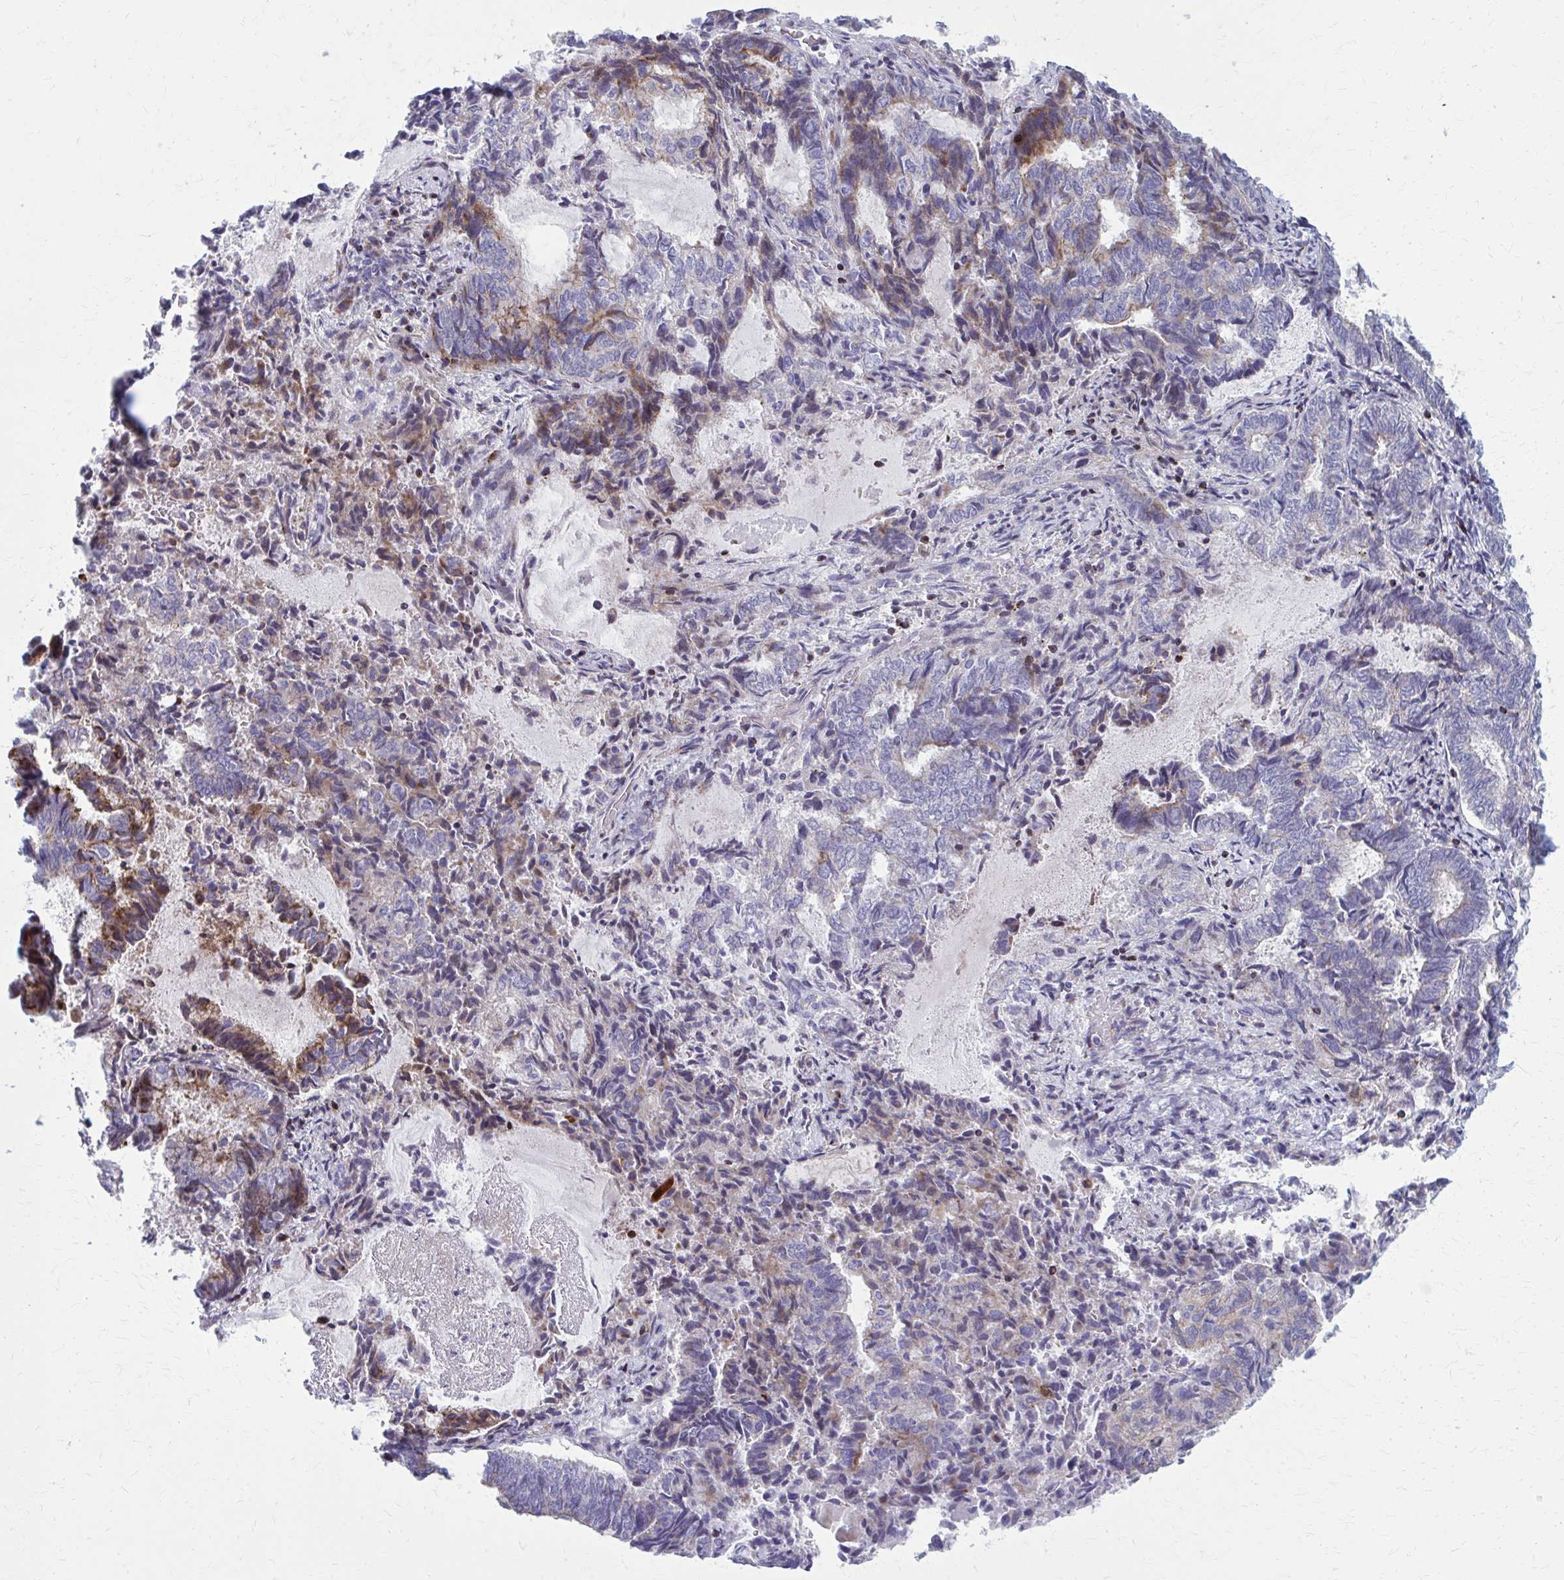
{"staining": {"intensity": "moderate", "quantity": "<25%", "location": "cytoplasmic/membranous"}, "tissue": "endometrial cancer", "cell_type": "Tumor cells", "image_type": "cancer", "snomed": [{"axis": "morphology", "description": "Adenocarcinoma, NOS"}, {"axis": "topography", "description": "Endometrium"}], "caption": "A high-resolution micrograph shows immunohistochemistry staining of endometrial adenocarcinoma, which exhibits moderate cytoplasmic/membranous staining in about <25% of tumor cells. The staining was performed using DAB to visualize the protein expression in brown, while the nuclei were stained in blue with hematoxylin (Magnification: 20x).", "gene": "PEDS1", "patient": {"sex": "female", "age": 80}}